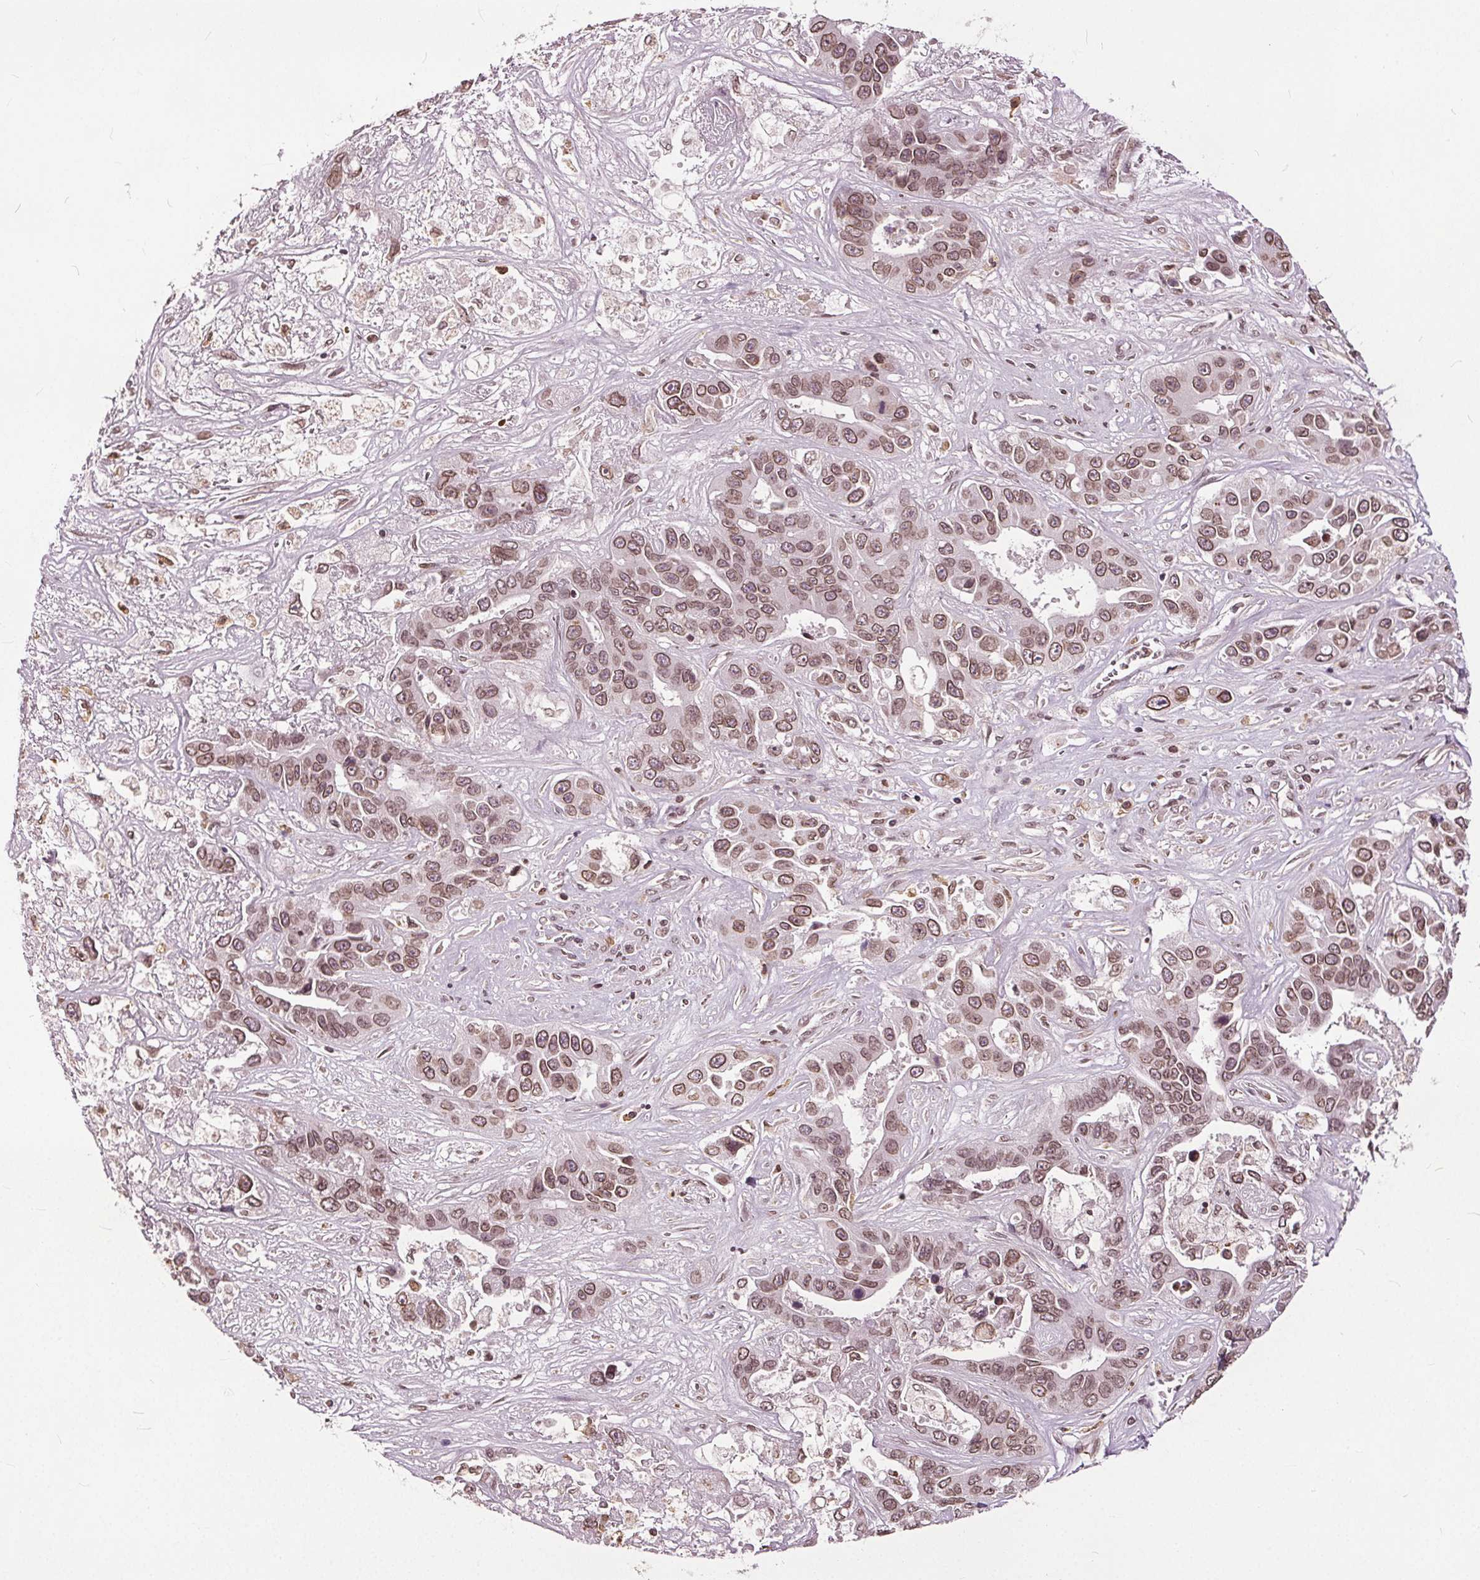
{"staining": {"intensity": "moderate", "quantity": ">75%", "location": "cytoplasmic/membranous,nuclear"}, "tissue": "liver cancer", "cell_type": "Tumor cells", "image_type": "cancer", "snomed": [{"axis": "morphology", "description": "Cholangiocarcinoma"}, {"axis": "topography", "description": "Liver"}], "caption": "The micrograph demonstrates immunohistochemical staining of cholangiocarcinoma (liver). There is moderate cytoplasmic/membranous and nuclear positivity is identified in approximately >75% of tumor cells.", "gene": "TTC39C", "patient": {"sex": "female", "age": 52}}